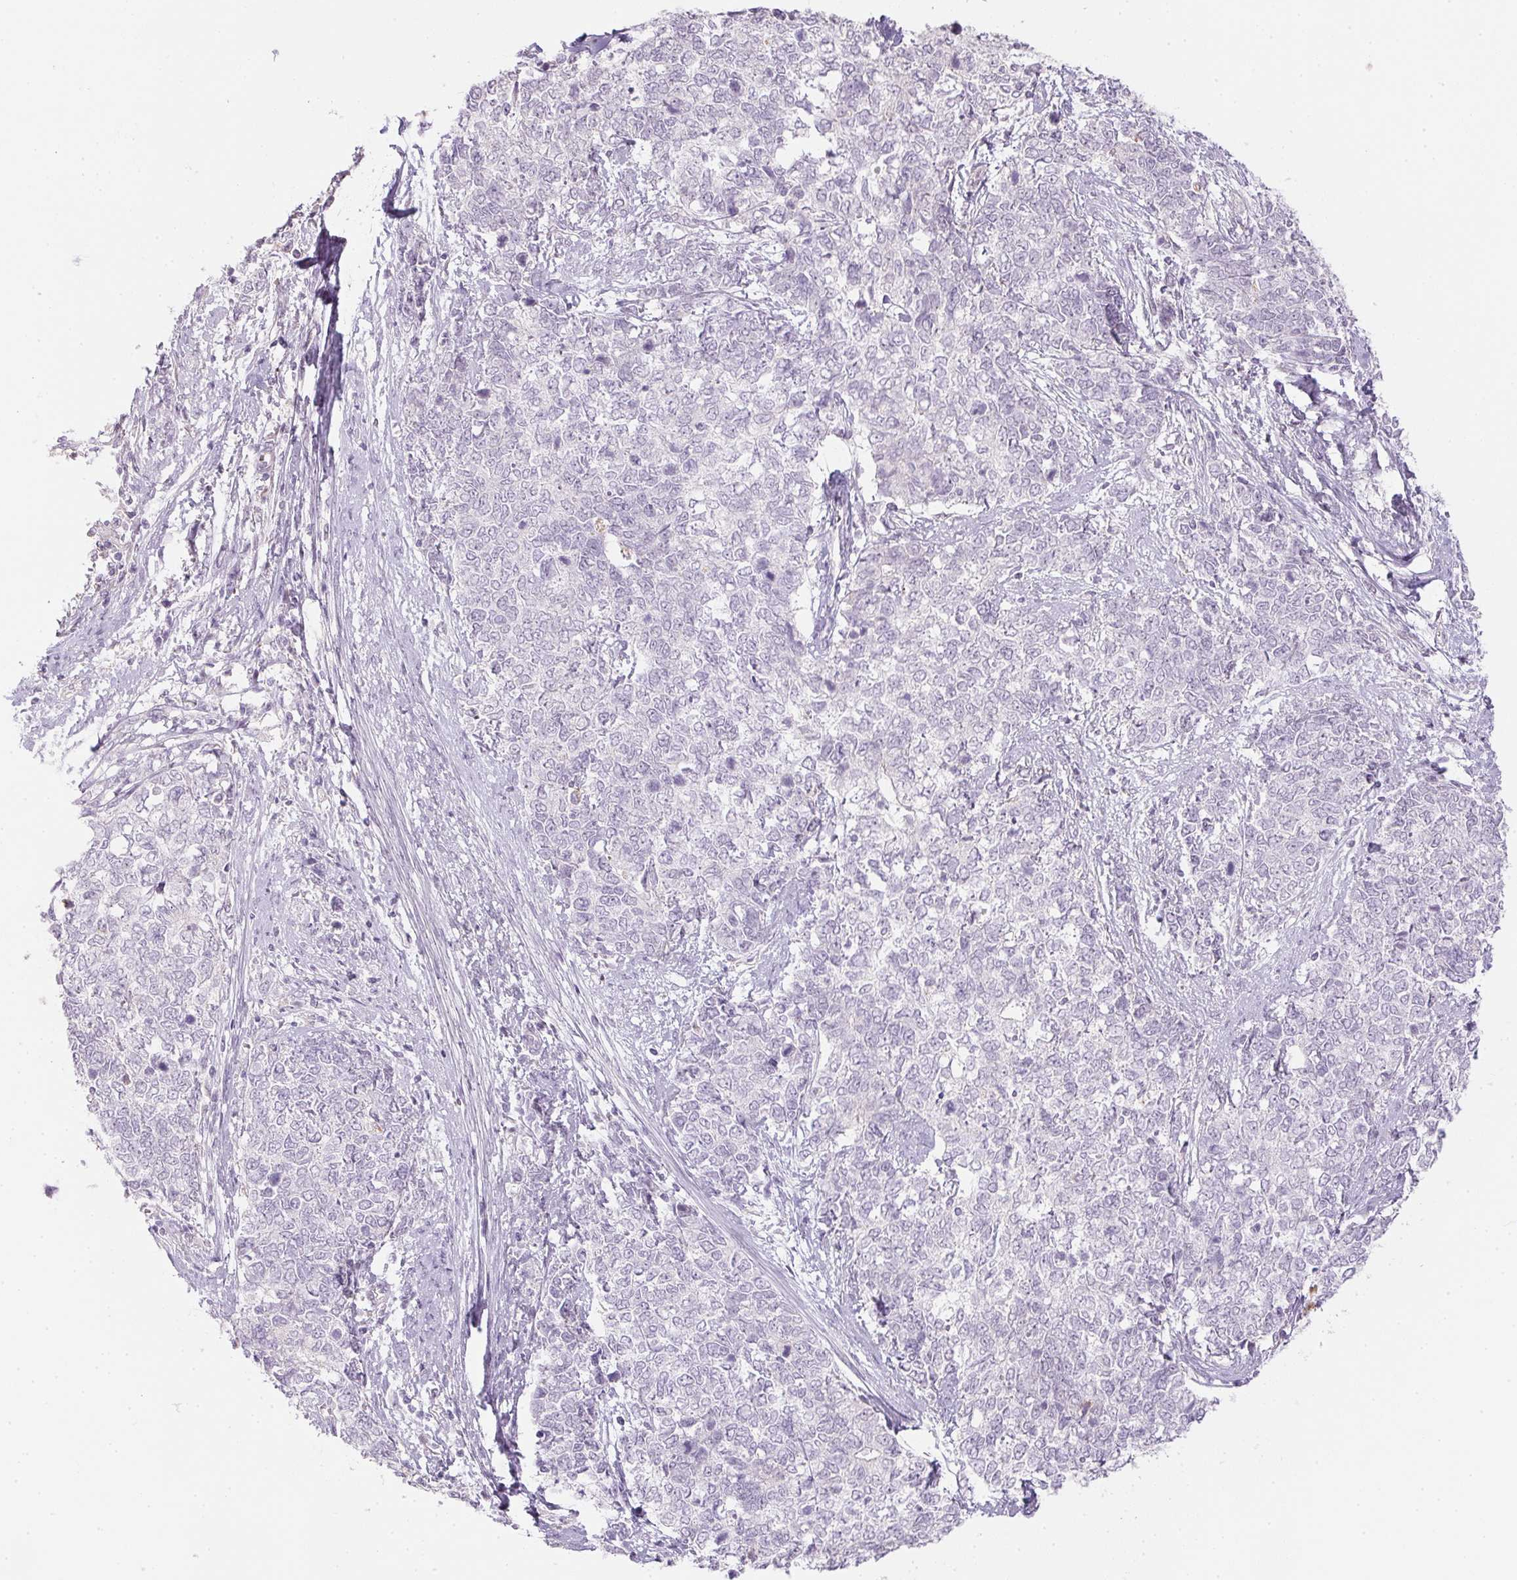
{"staining": {"intensity": "negative", "quantity": "none", "location": "none"}, "tissue": "cervical cancer", "cell_type": "Tumor cells", "image_type": "cancer", "snomed": [{"axis": "morphology", "description": "Adenocarcinoma, NOS"}, {"axis": "topography", "description": "Cervix"}], "caption": "The photomicrograph shows no staining of tumor cells in adenocarcinoma (cervical).", "gene": "CTCFL", "patient": {"sex": "female", "age": 63}}